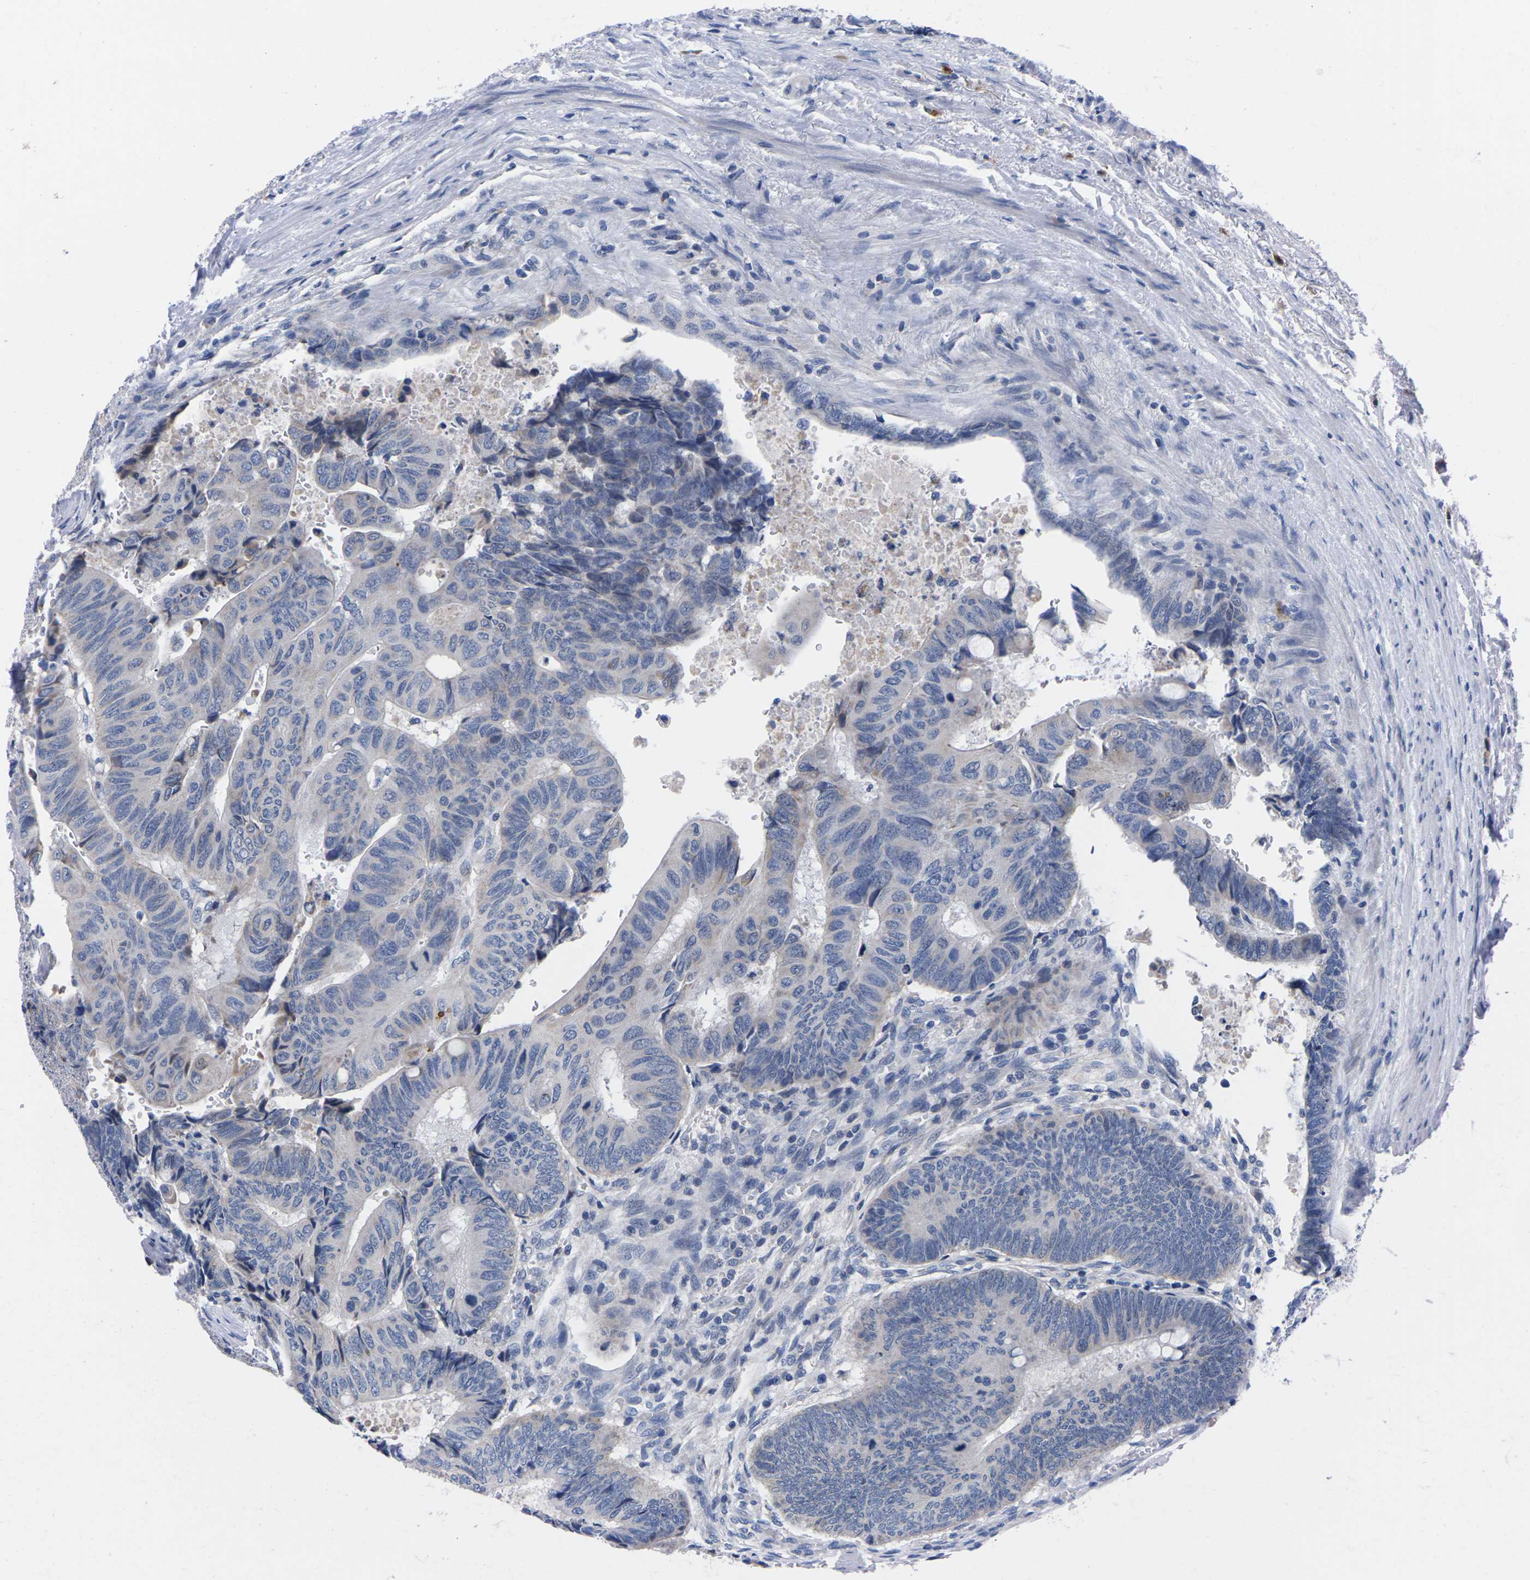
{"staining": {"intensity": "negative", "quantity": "none", "location": "none"}, "tissue": "colorectal cancer", "cell_type": "Tumor cells", "image_type": "cancer", "snomed": [{"axis": "morphology", "description": "Normal tissue, NOS"}, {"axis": "morphology", "description": "Adenocarcinoma, NOS"}, {"axis": "topography", "description": "Rectum"}, {"axis": "topography", "description": "Peripheral nerve tissue"}], "caption": "Human adenocarcinoma (colorectal) stained for a protein using IHC shows no staining in tumor cells.", "gene": "FAM210A", "patient": {"sex": "male", "age": 92}}